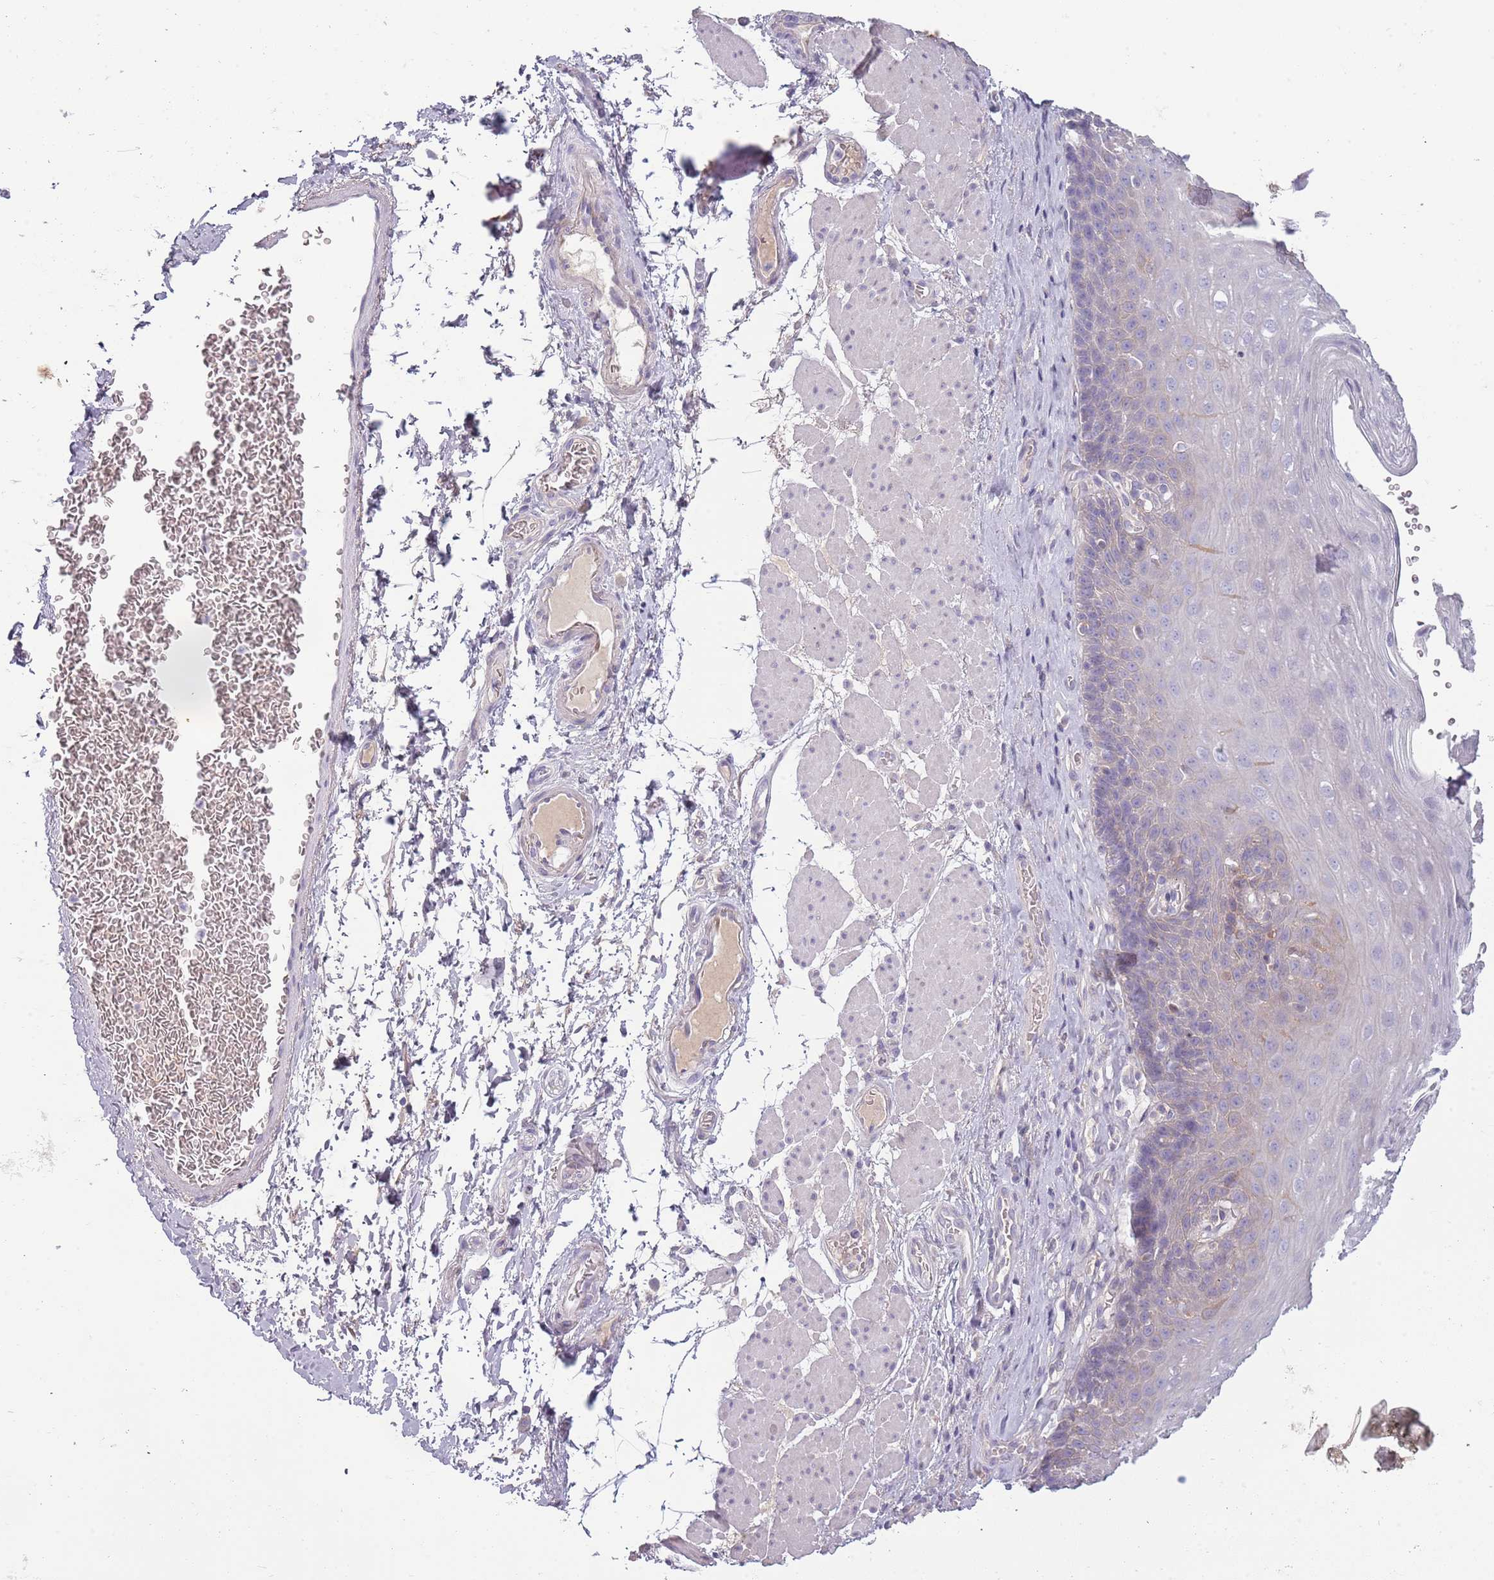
{"staining": {"intensity": "negative", "quantity": "none", "location": "none"}, "tissue": "esophagus", "cell_type": "Squamous epithelial cells", "image_type": "normal", "snomed": [{"axis": "morphology", "description": "Normal tissue, NOS"}, {"axis": "topography", "description": "Esophagus"}], "caption": "DAB (3,3'-diaminobenzidine) immunohistochemical staining of normal human esophagus reveals no significant expression in squamous epithelial cells. (Stains: DAB (3,3'-diaminobenzidine) IHC with hematoxylin counter stain, Microscopy: brightfield microscopy at high magnification).", "gene": "TNFRSF6B", "patient": {"sex": "female", "age": 66}}